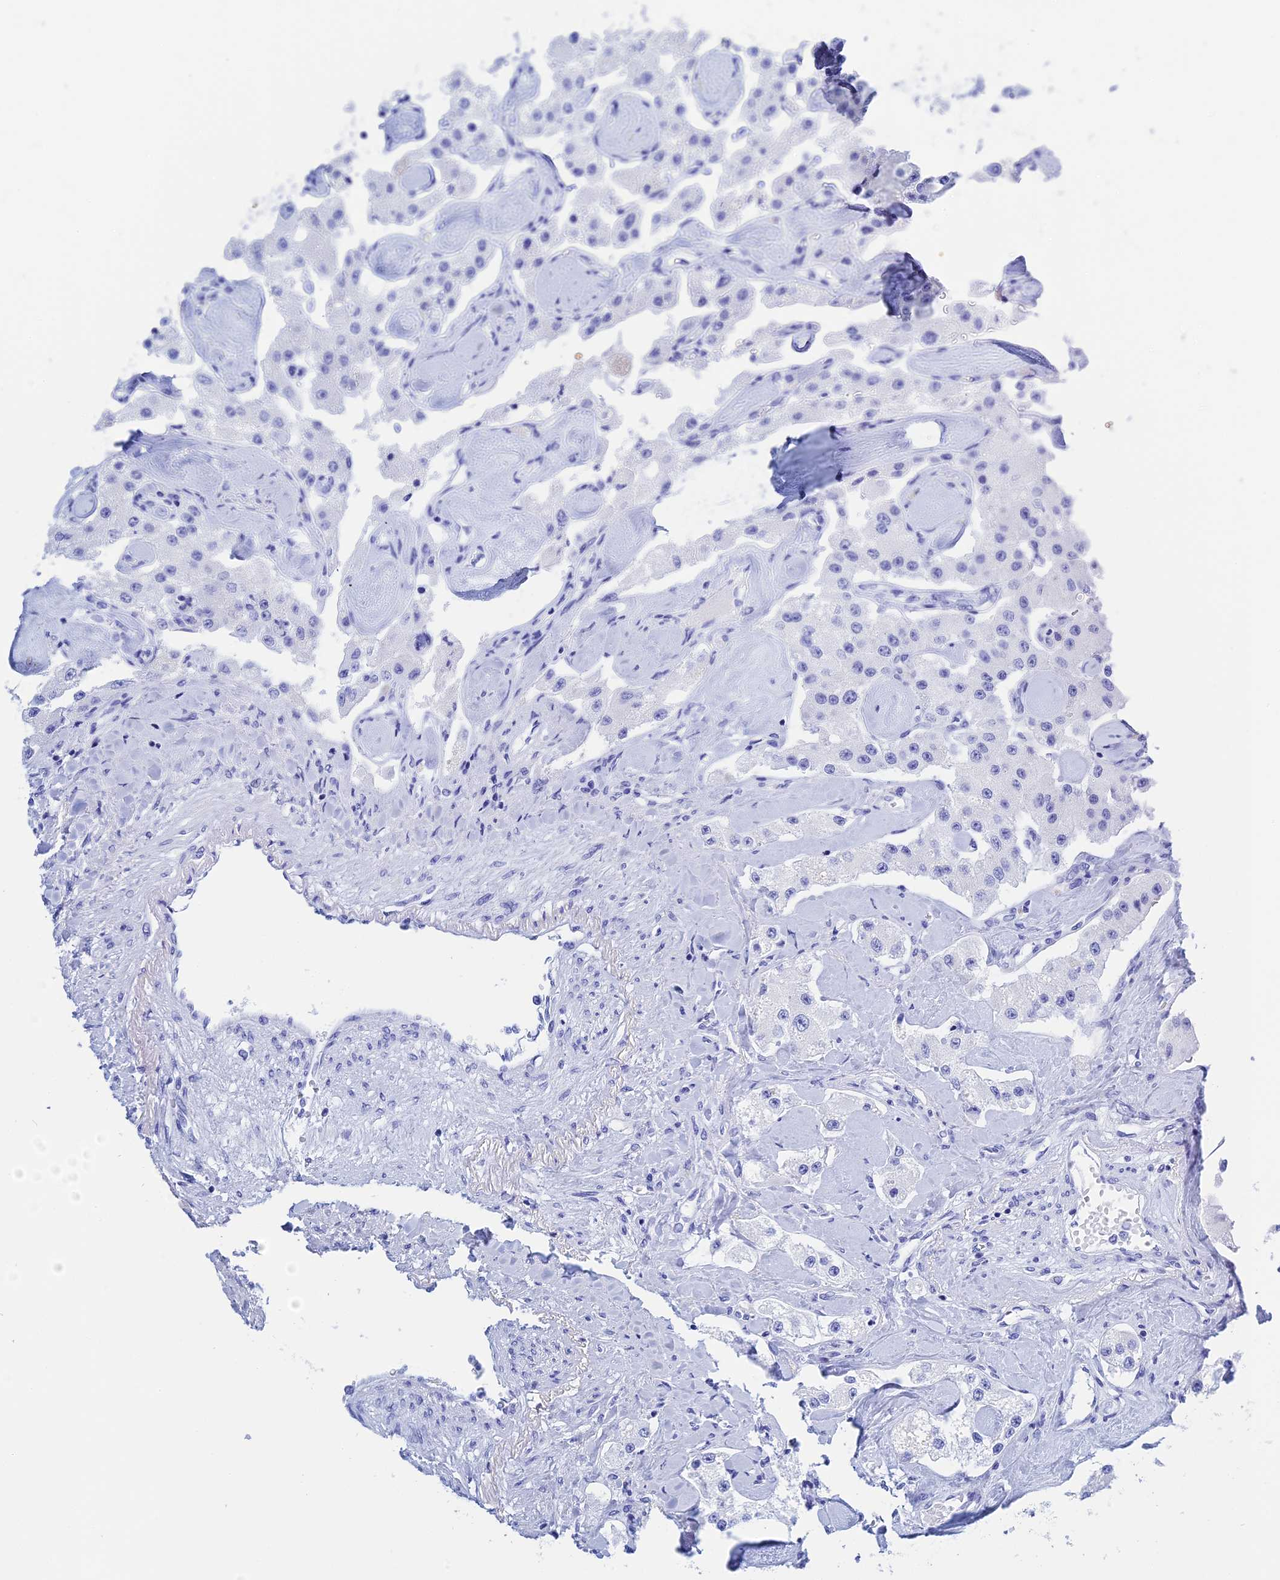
{"staining": {"intensity": "negative", "quantity": "none", "location": "none"}, "tissue": "carcinoid", "cell_type": "Tumor cells", "image_type": "cancer", "snomed": [{"axis": "morphology", "description": "Carcinoid, malignant, NOS"}, {"axis": "topography", "description": "Pancreas"}], "caption": "Image shows no significant protein positivity in tumor cells of malignant carcinoid.", "gene": "TEX101", "patient": {"sex": "male", "age": 41}}